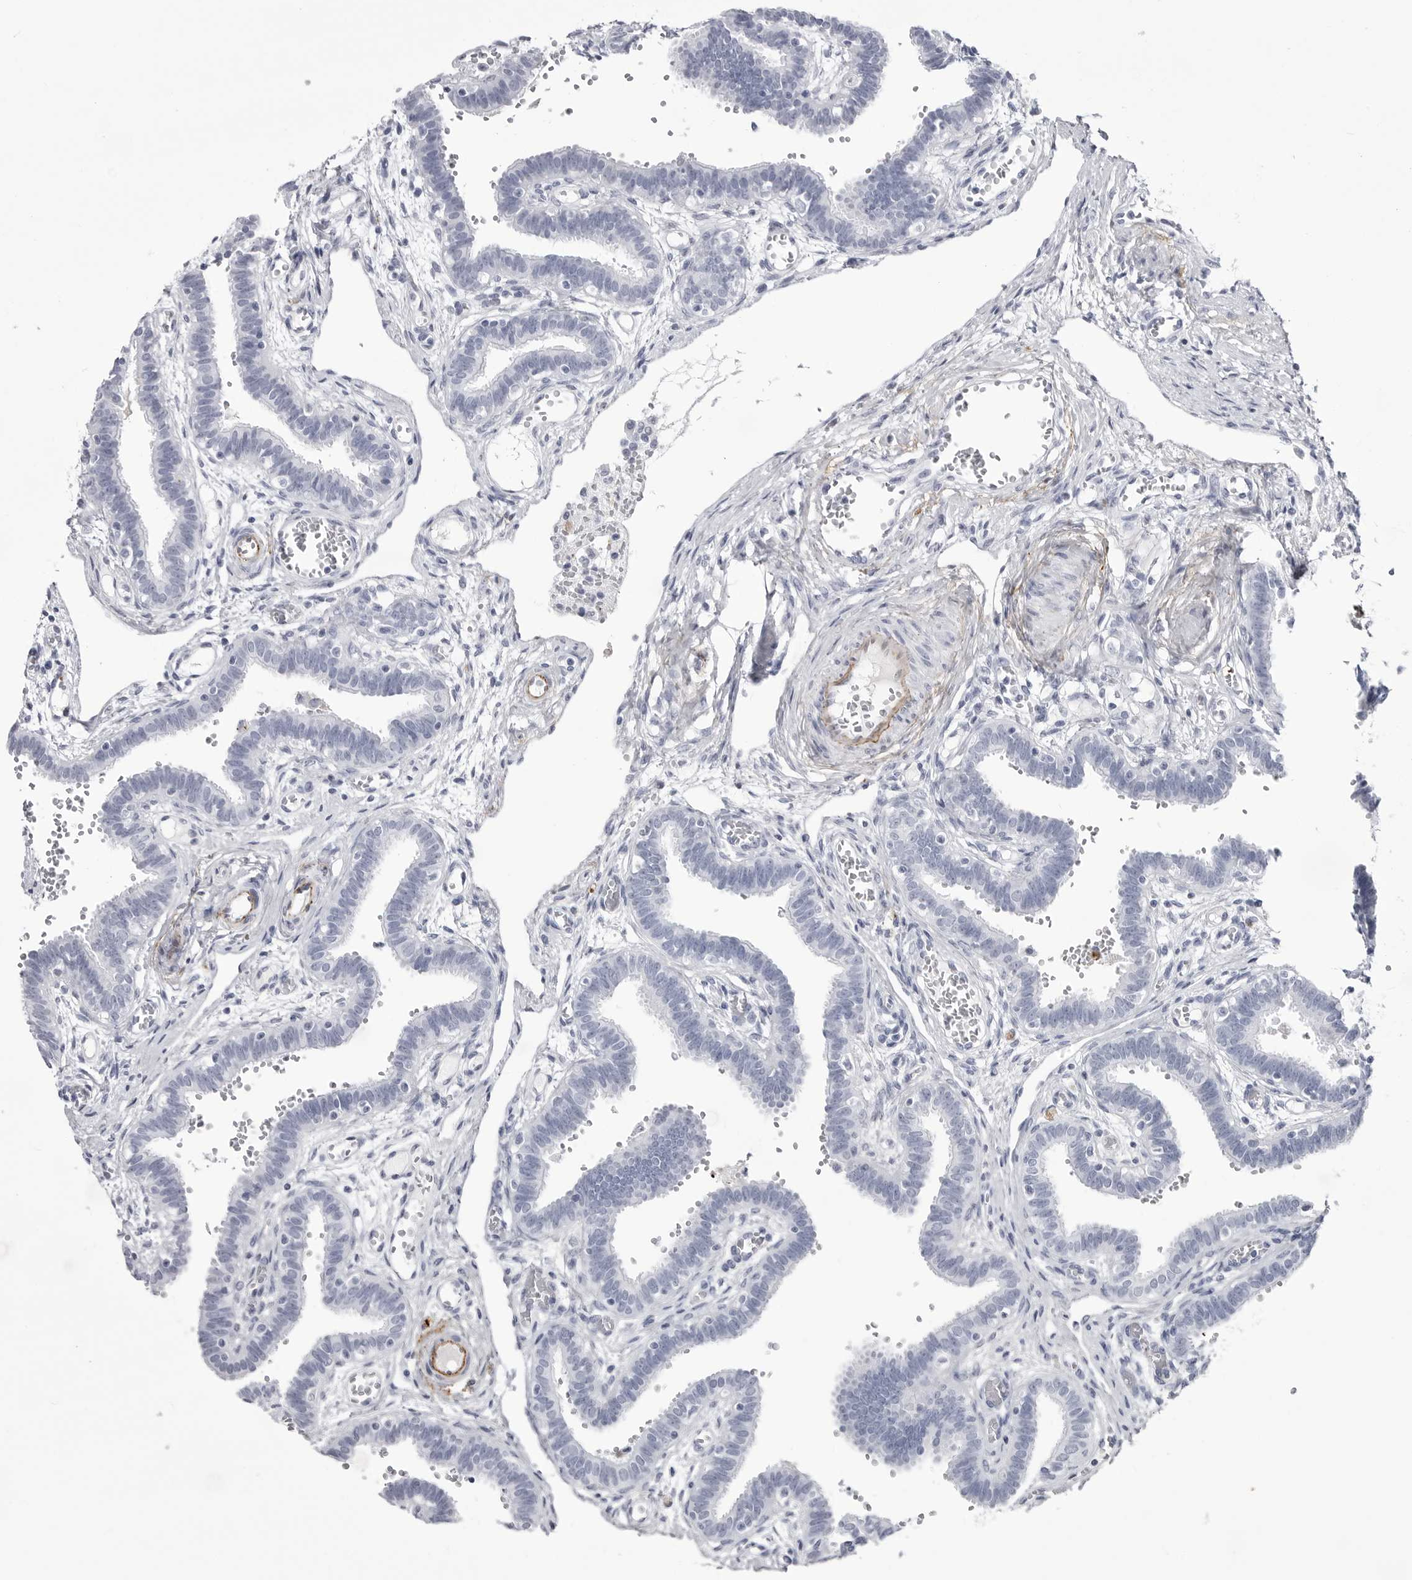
{"staining": {"intensity": "negative", "quantity": "none", "location": "none"}, "tissue": "fallopian tube", "cell_type": "Glandular cells", "image_type": "normal", "snomed": [{"axis": "morphology", "description": "Normal tissue, NOS"}, {"axis": "topography", "description": "Fallopian tube"}, {"axis": "topography", "description": "Placenta"}], "caption": "This is an IHC image of benign fallopian tube. There is no expression in glandular cells.", "gene": "COL26A1", "patient": {"sex": "female", "age": 32}}